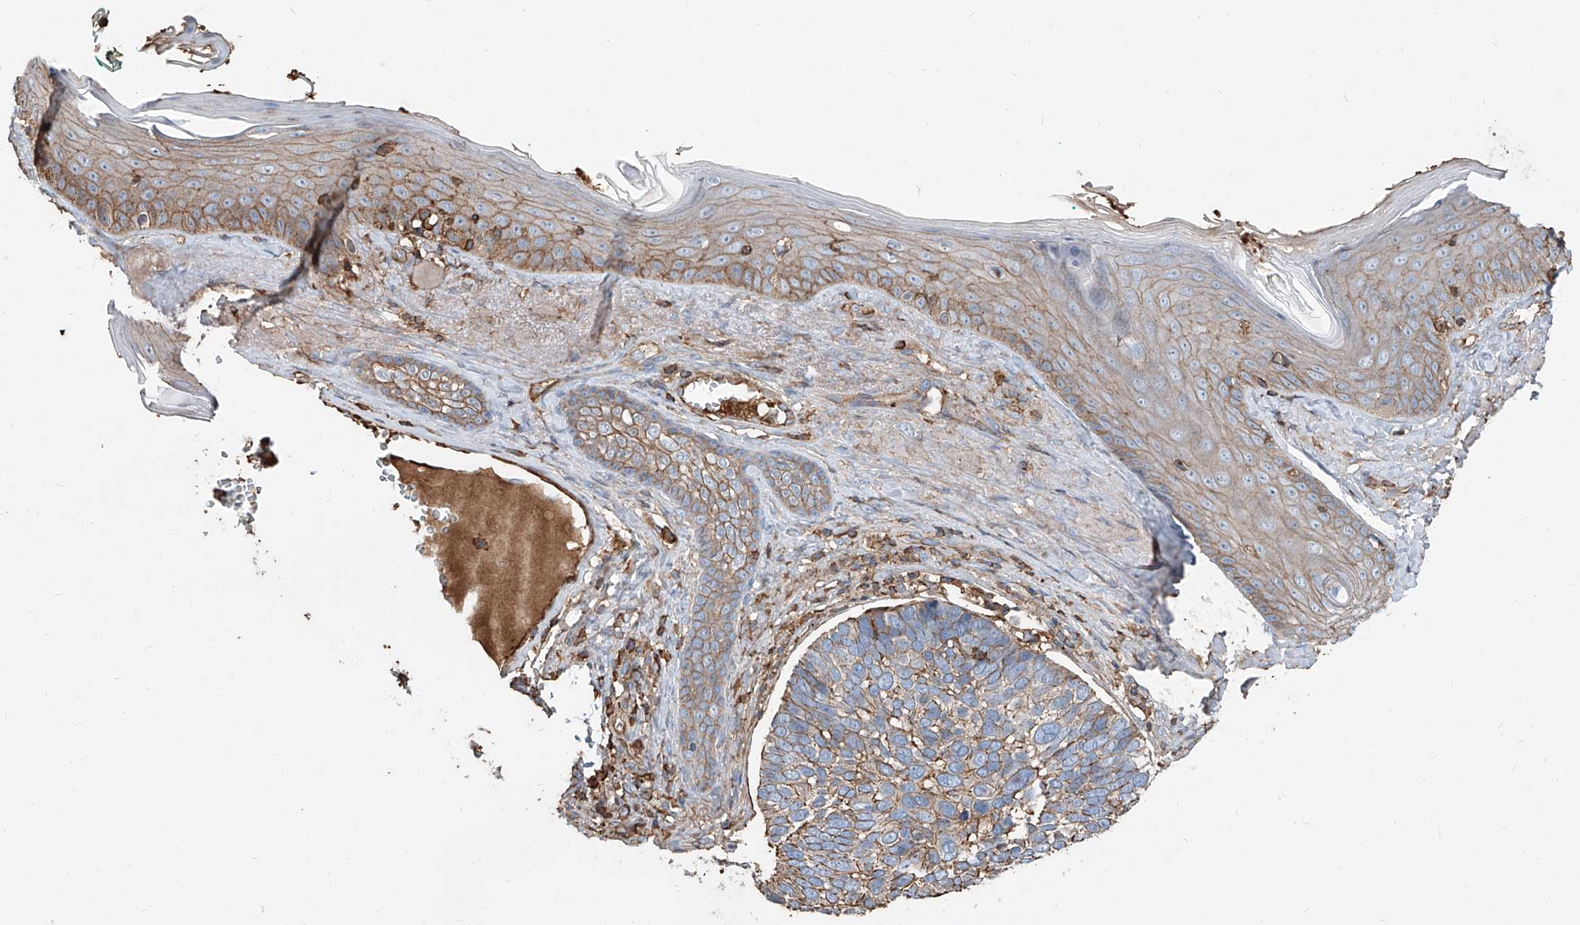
{"staining": {"intensity": "moderate", "quantity": "<25%", "location": "cytoplasmic/membranous"}, "tissue": "skin cancer", "cell_type": "Tumor cells", "image_type": "cancer", "snomed": [{"axis": "morphology", "description": "Basal cell carcinoma"}, {"axis": "topography", "description": "Skin"}], "caption": "High-power microscopy captured an IHC image of skin basal cell carcinoma, revealing moderate cytoplasmic/membranous positivity in about <25% of tumor cells.", "gene": "PIEZO2", "patient": {"sex": "male", "age": 62}}